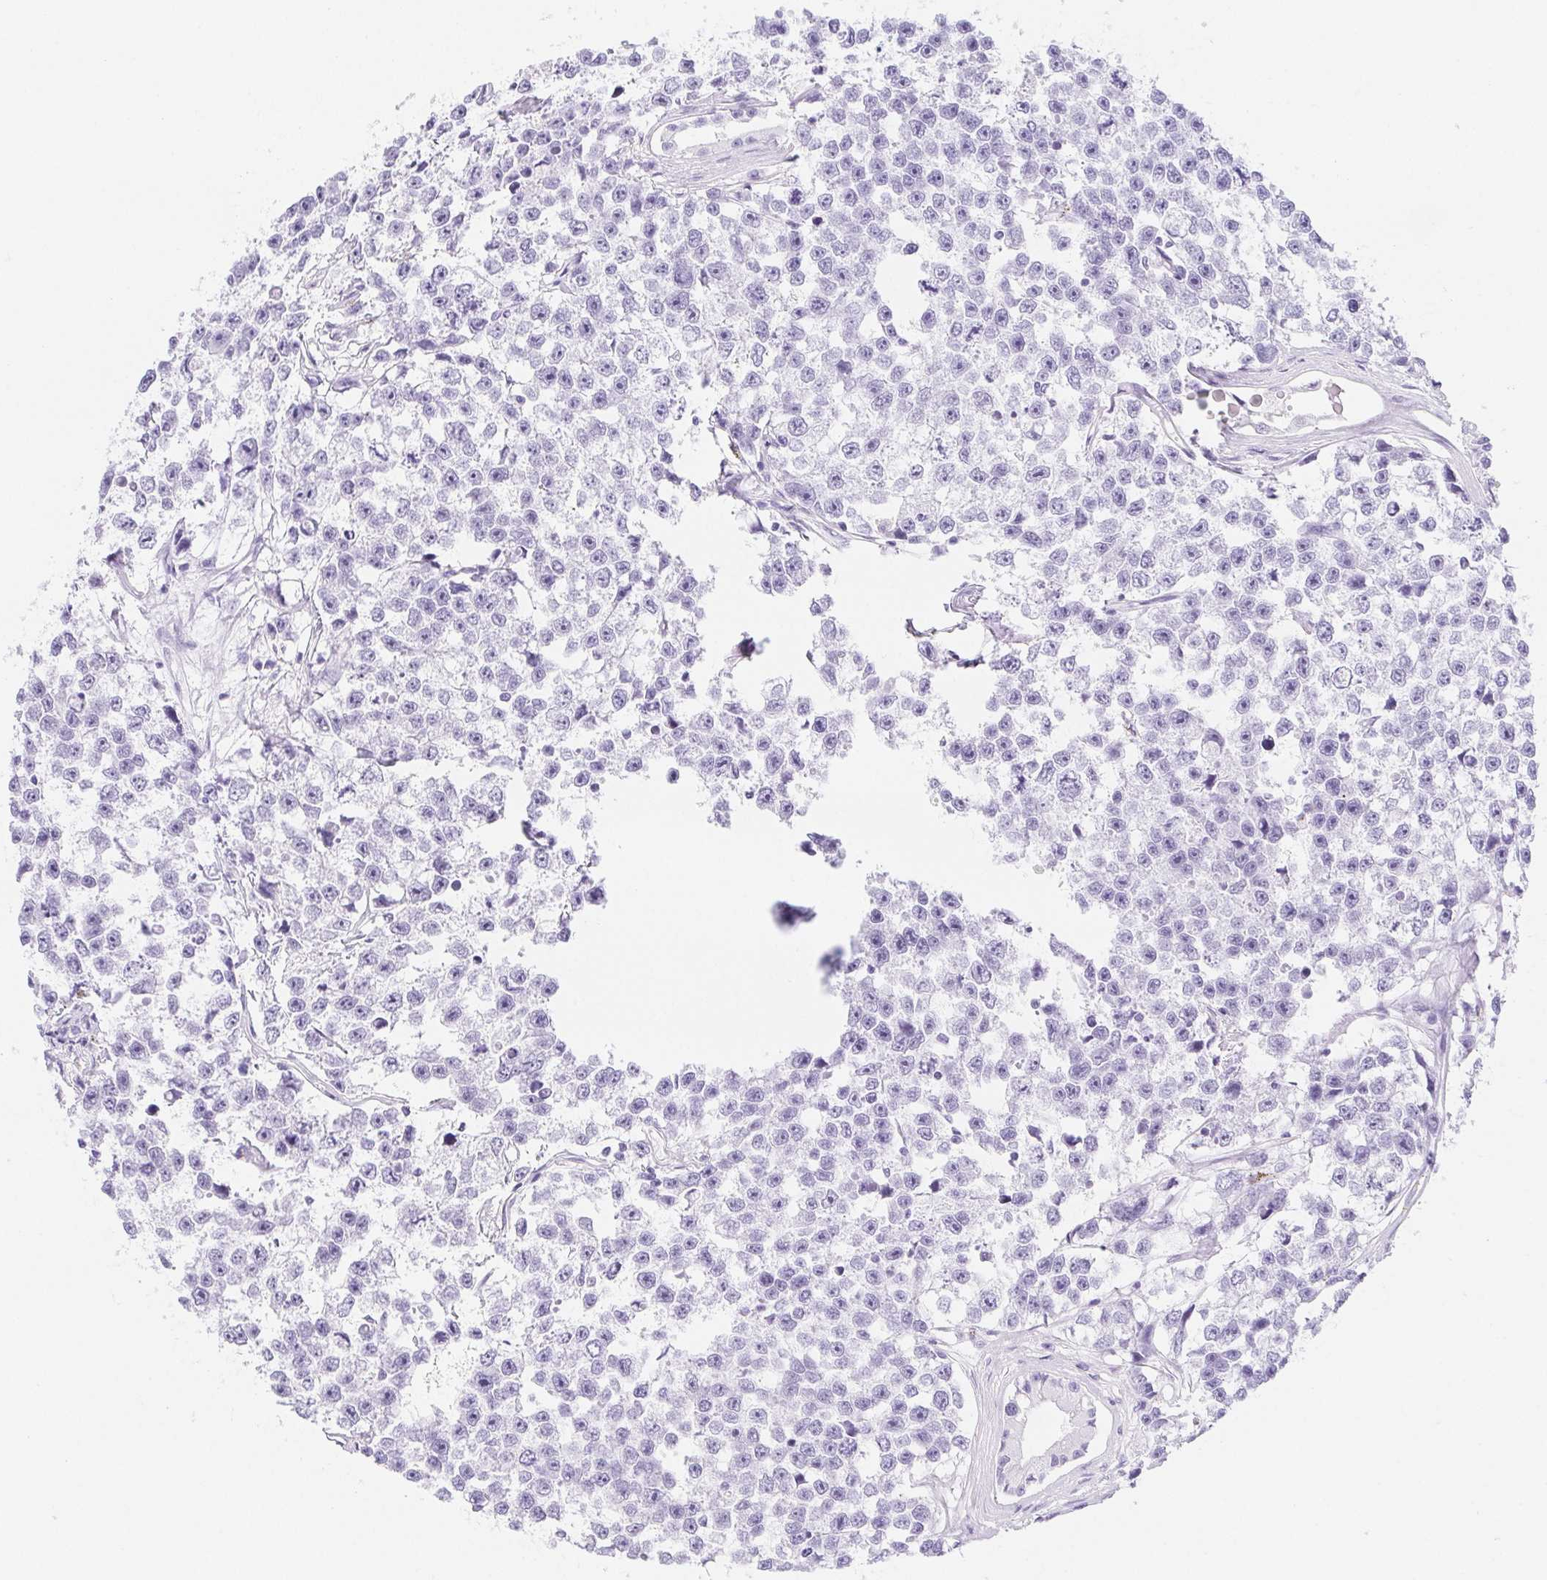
{"staining": {"intensity": "negative", "quantity": "none", "location": "none"}, "tissue": "testis cancer", "cell_type": "Tumor cells", "image_type": "cancer", "snomed": [{"axis": "morphology", "description": "Seminoma, NOS"}, {"axis": "topography", "description": "Testis"}], "caption": "Image shows no significant protein expression in tumor cells of seminoma (testis).", "gene": "CYP21A2", "patient": {"sex": "male", "age": 26}}